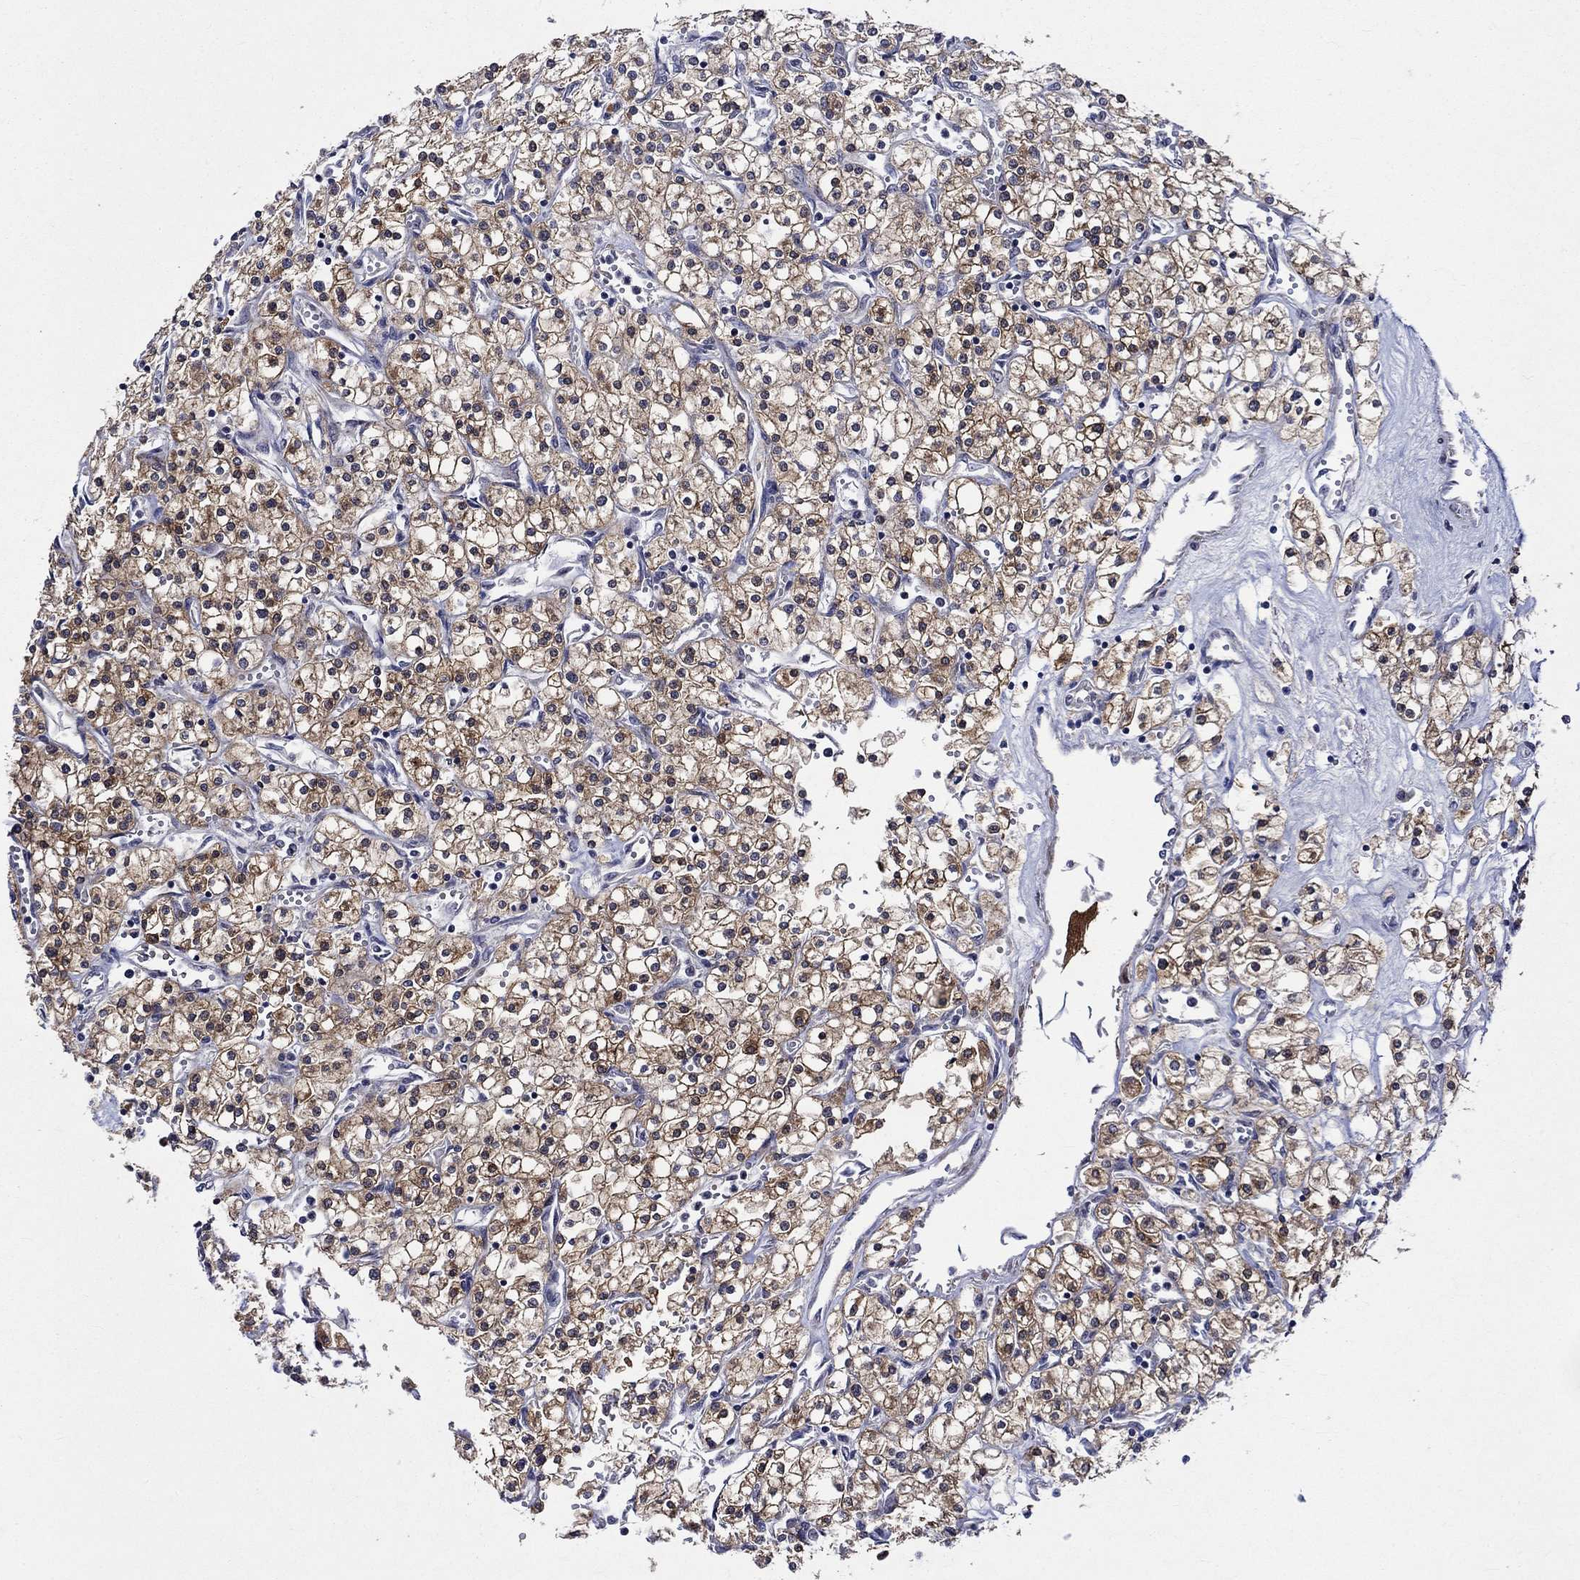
{"staining": {"intensity": "moderate", "quantity": ">75%", "location": "cytoplasmic/membranous"}, "tissue": "renal cancer", "cell_type": "Tumor cells", "image_type": "cancer", "snomed": [{"axis": "morphology", "description": "Adenocarcinoma, NOS"}, {"axis": "topography", "description": "Kidney"}], "caption": "A micrograph of renal cancer (adenocarcinoma) stained for a protein displays moderate cytoplasmic/membranous brown staining in tumor cells. The protein is stained brown, and the nuclei are stained in blue (DAB IHC with brightfield microscopy, high magnification).", "gene": "CRYAB", "patient": {"sex": "male", "age": 80}}